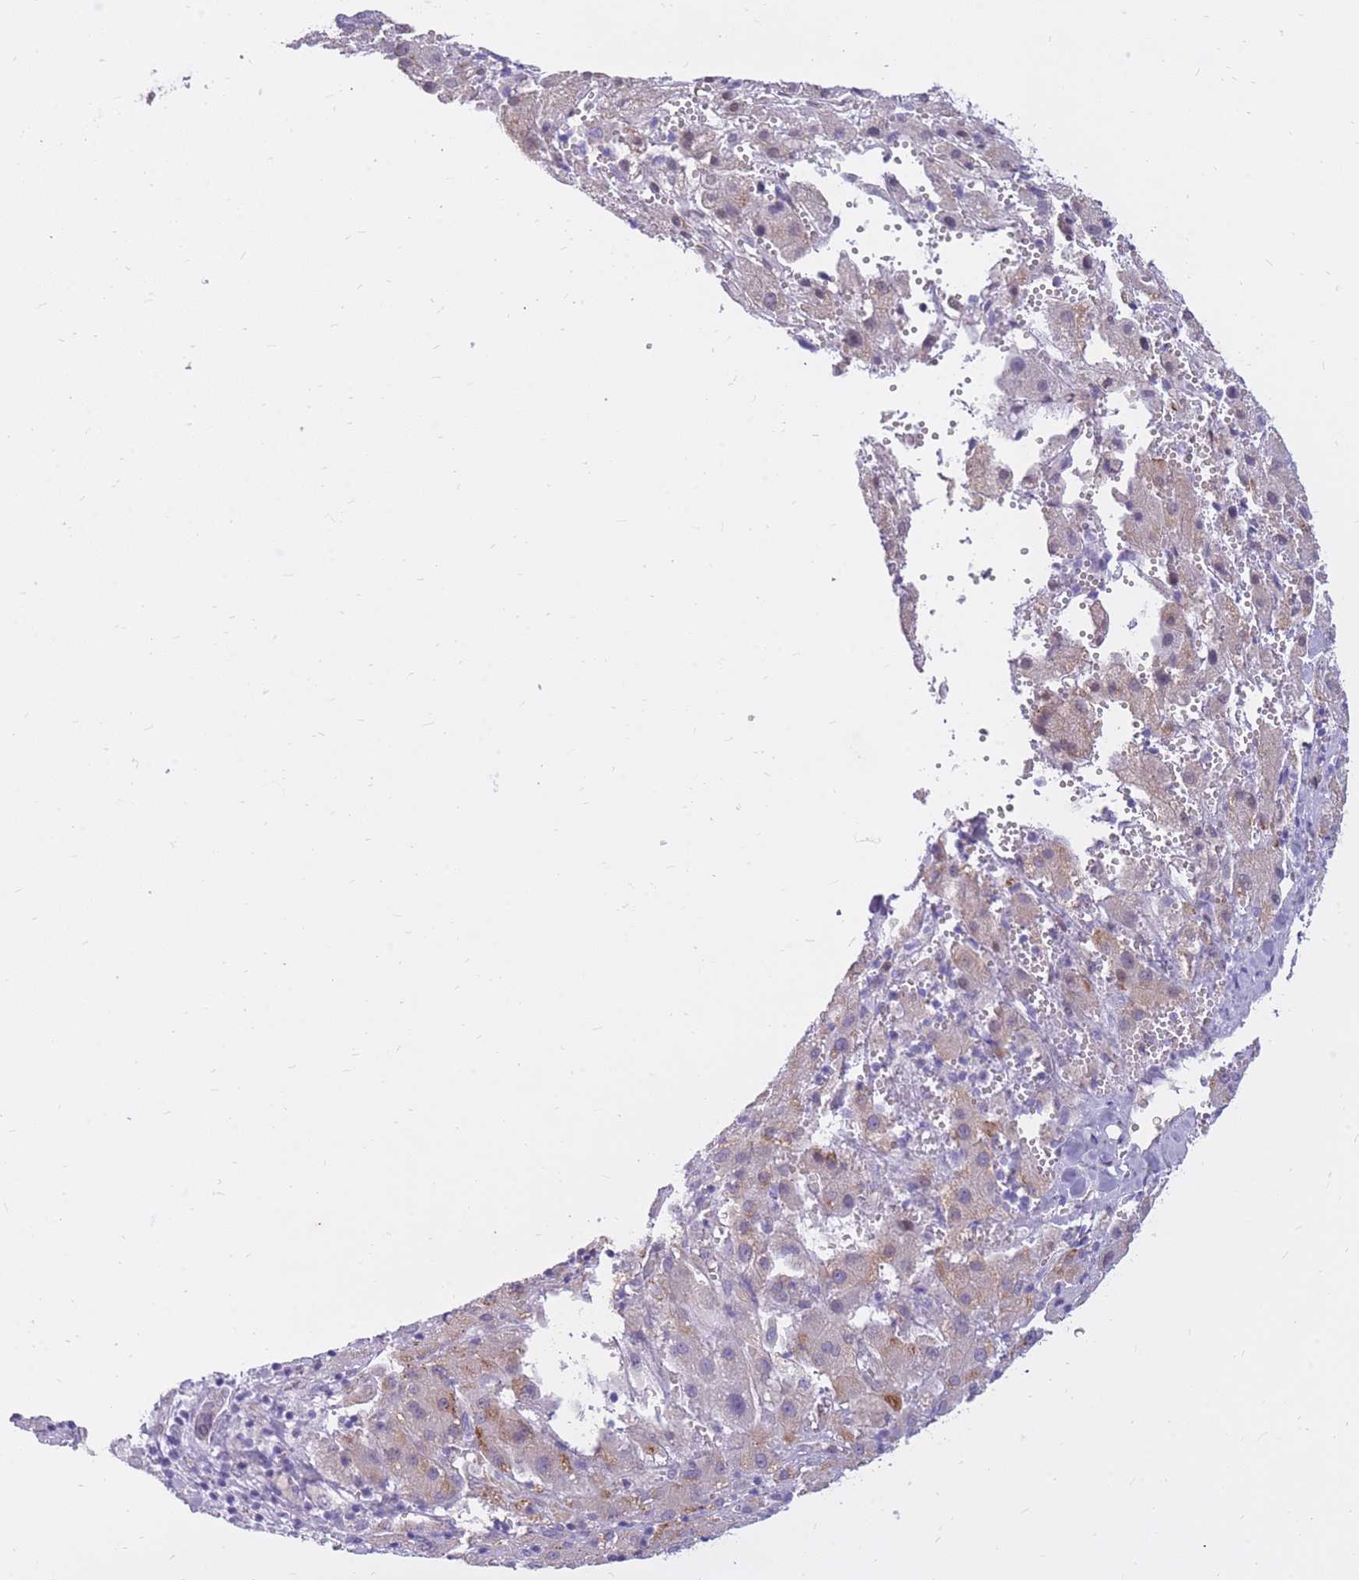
{"staining": {"intensity": "weak", "quantity": "<25%", "location": "cytoplasmic/membranous"}, "tissue": "liver cancer", "cell_type": "Tumor cells", "image_type": "cancer", "snomed": [{"axis": "morphology", "description": "Carcinoma, Hepatocellular, NOS"}, {"axis": "topography", "description": "Liver"}], "caption": "IHC of human hepatocellular carcinoma (liver) shows no expression in tumor cells.", "gene": "HOOK2", "patient": {"sex": "female", "age": 58}}